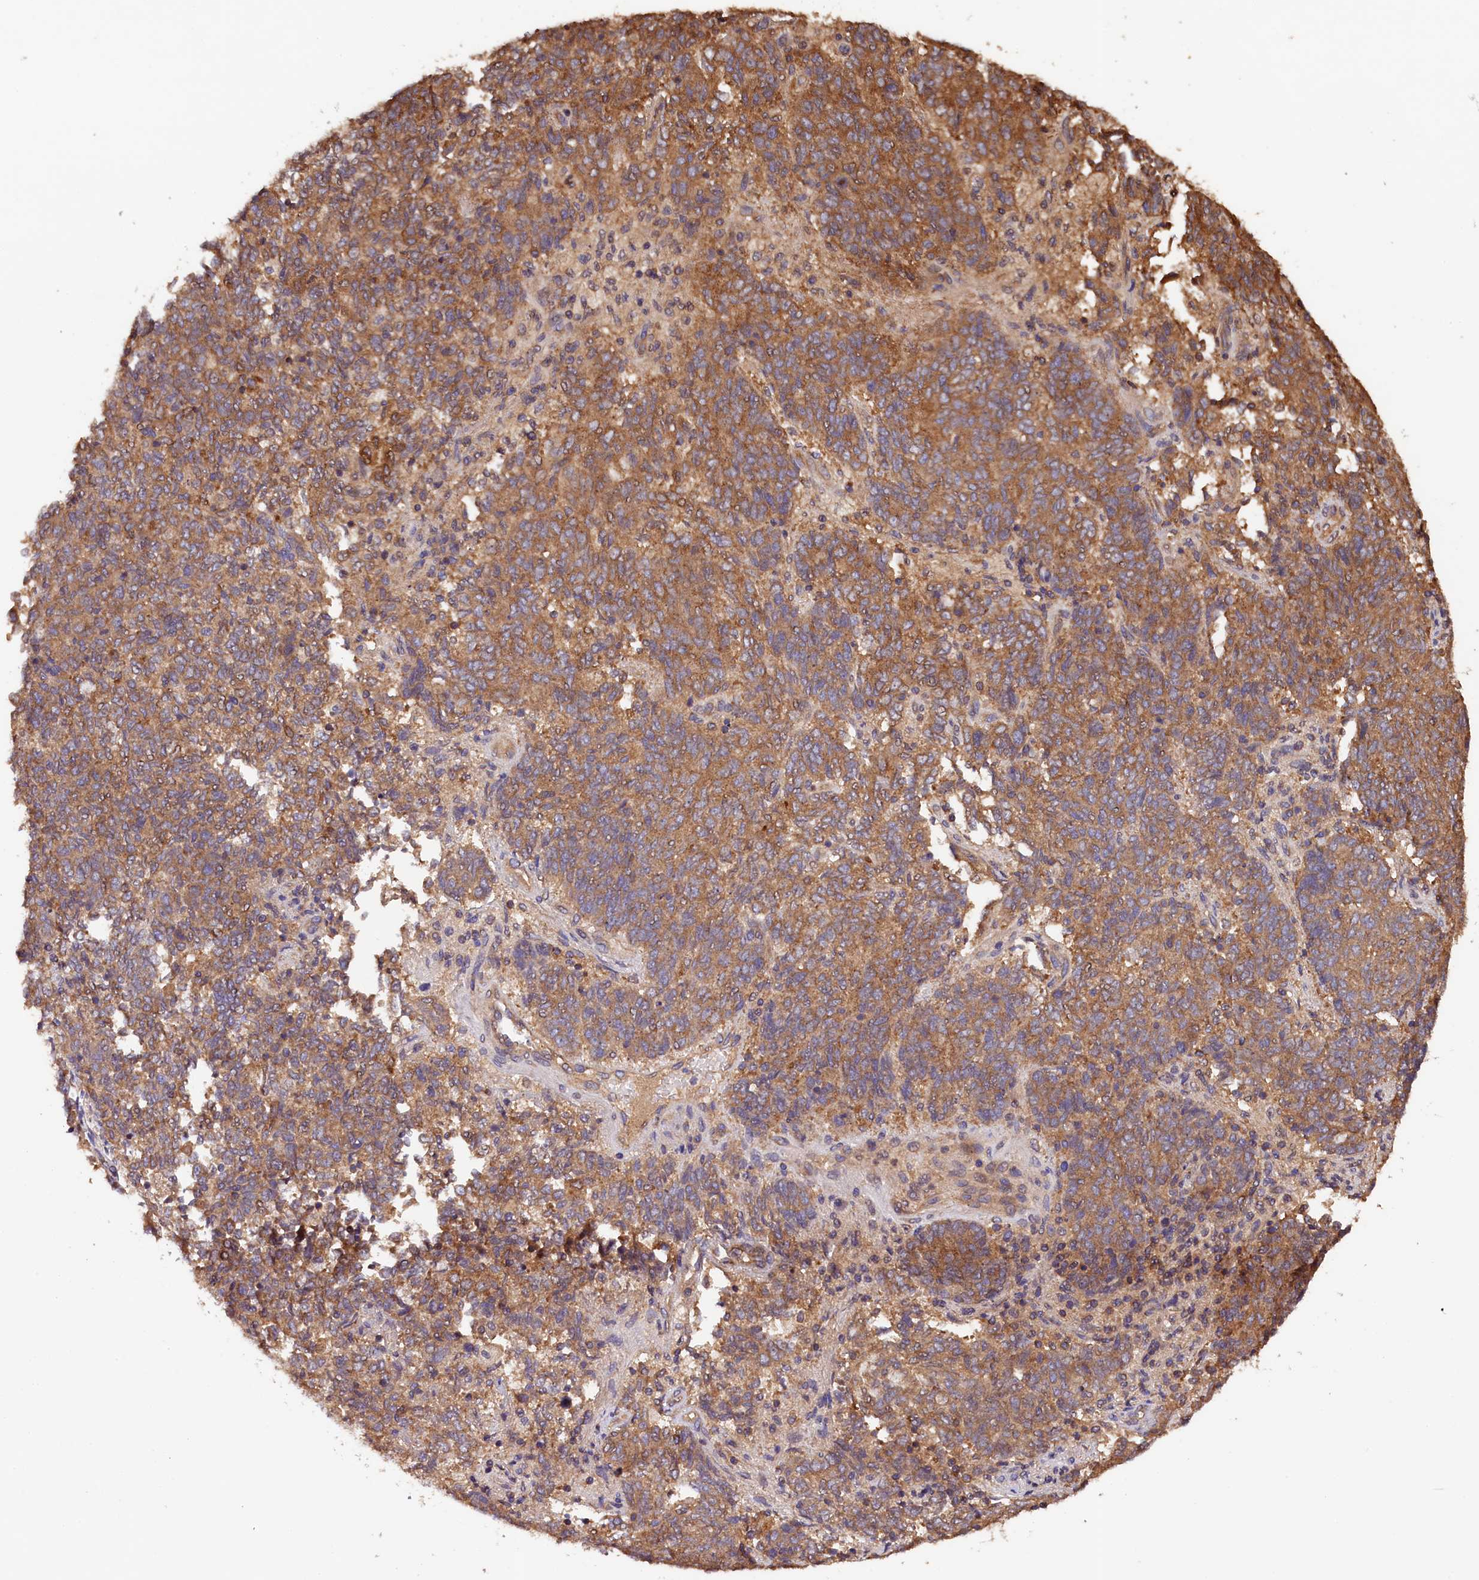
{"staining": {"intensity": "moderate", "quantity": ">75%", "location": "cytoplasmic/membranous"}, "tissue": "endometrial cancer", "cell_type": "Tumor cells", "image_type": "cancer", "snomed": [{"axis": "morphology", "description": "Adenocarcinoma, NOS"}, {"axis": "topography", "description": "Endometrium"}], "caption": "IHC (DAB (3,3'-diaminobenzidine)) staining of endometrial cancer (adenocarcinoma) shows moderate cytoplasmic/membranous protein positivity in approximately >75% of tumor cells.", "gene": "KLC2", "patient": {"sex": "female", "age": 80}}